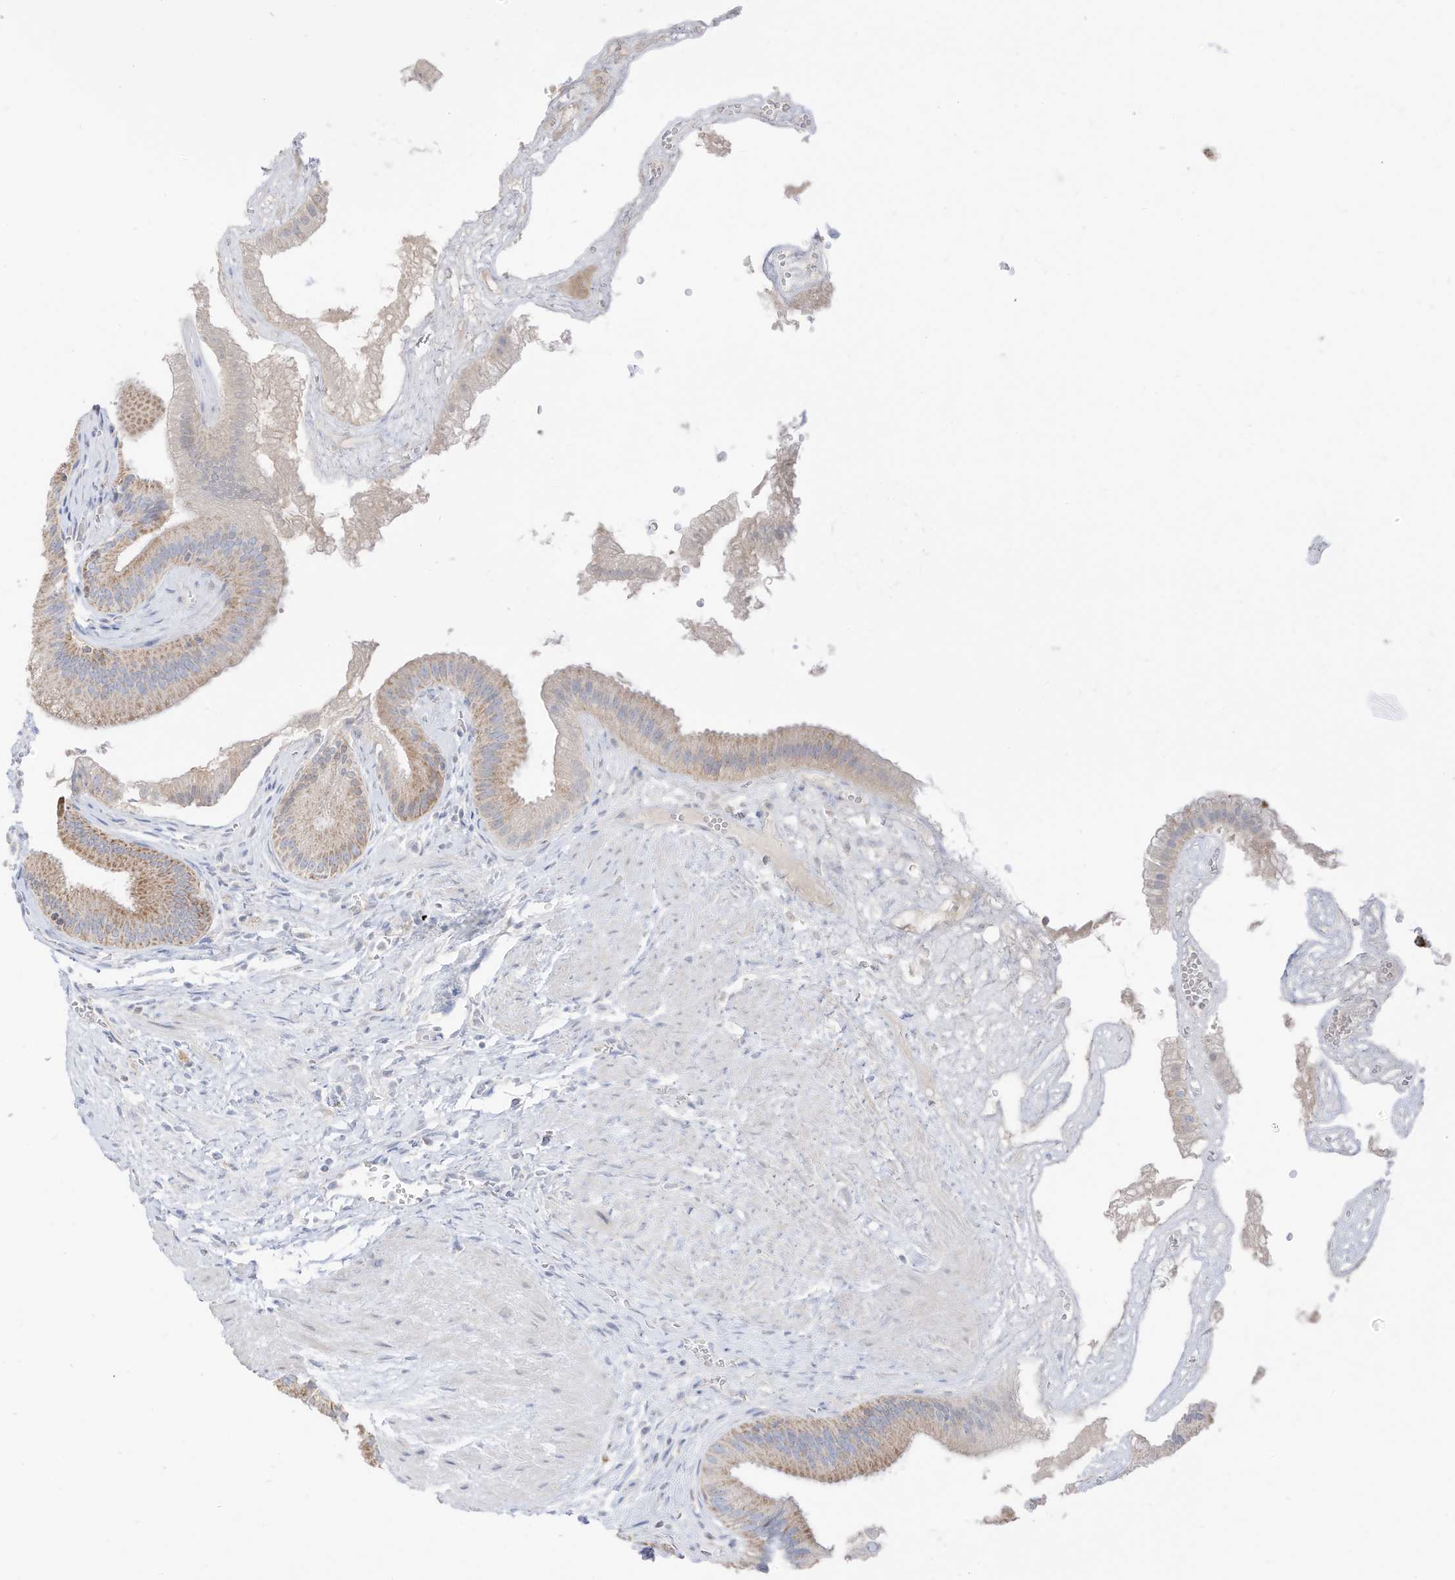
{"staining": {"intensity": "moderate", "quantity": ">75%", "location": "cytoplasmic/membranous"}, "tissue": "gallbladder", "cell_type": "Glandular cells", "image_type": "normal", "snomed": [{"axis": "morphology", "description": "Normal tissue, NOS"}, {"axis": "topography", "description": "Gallbladder"}], "caption": "A medium amount of moderate cytoplasmic/membranous staining is identified in about >75% of glandular cells in normal gallbladder.", "gene": "ETHE1", "patient": {"sex": "male", "age": 55}}